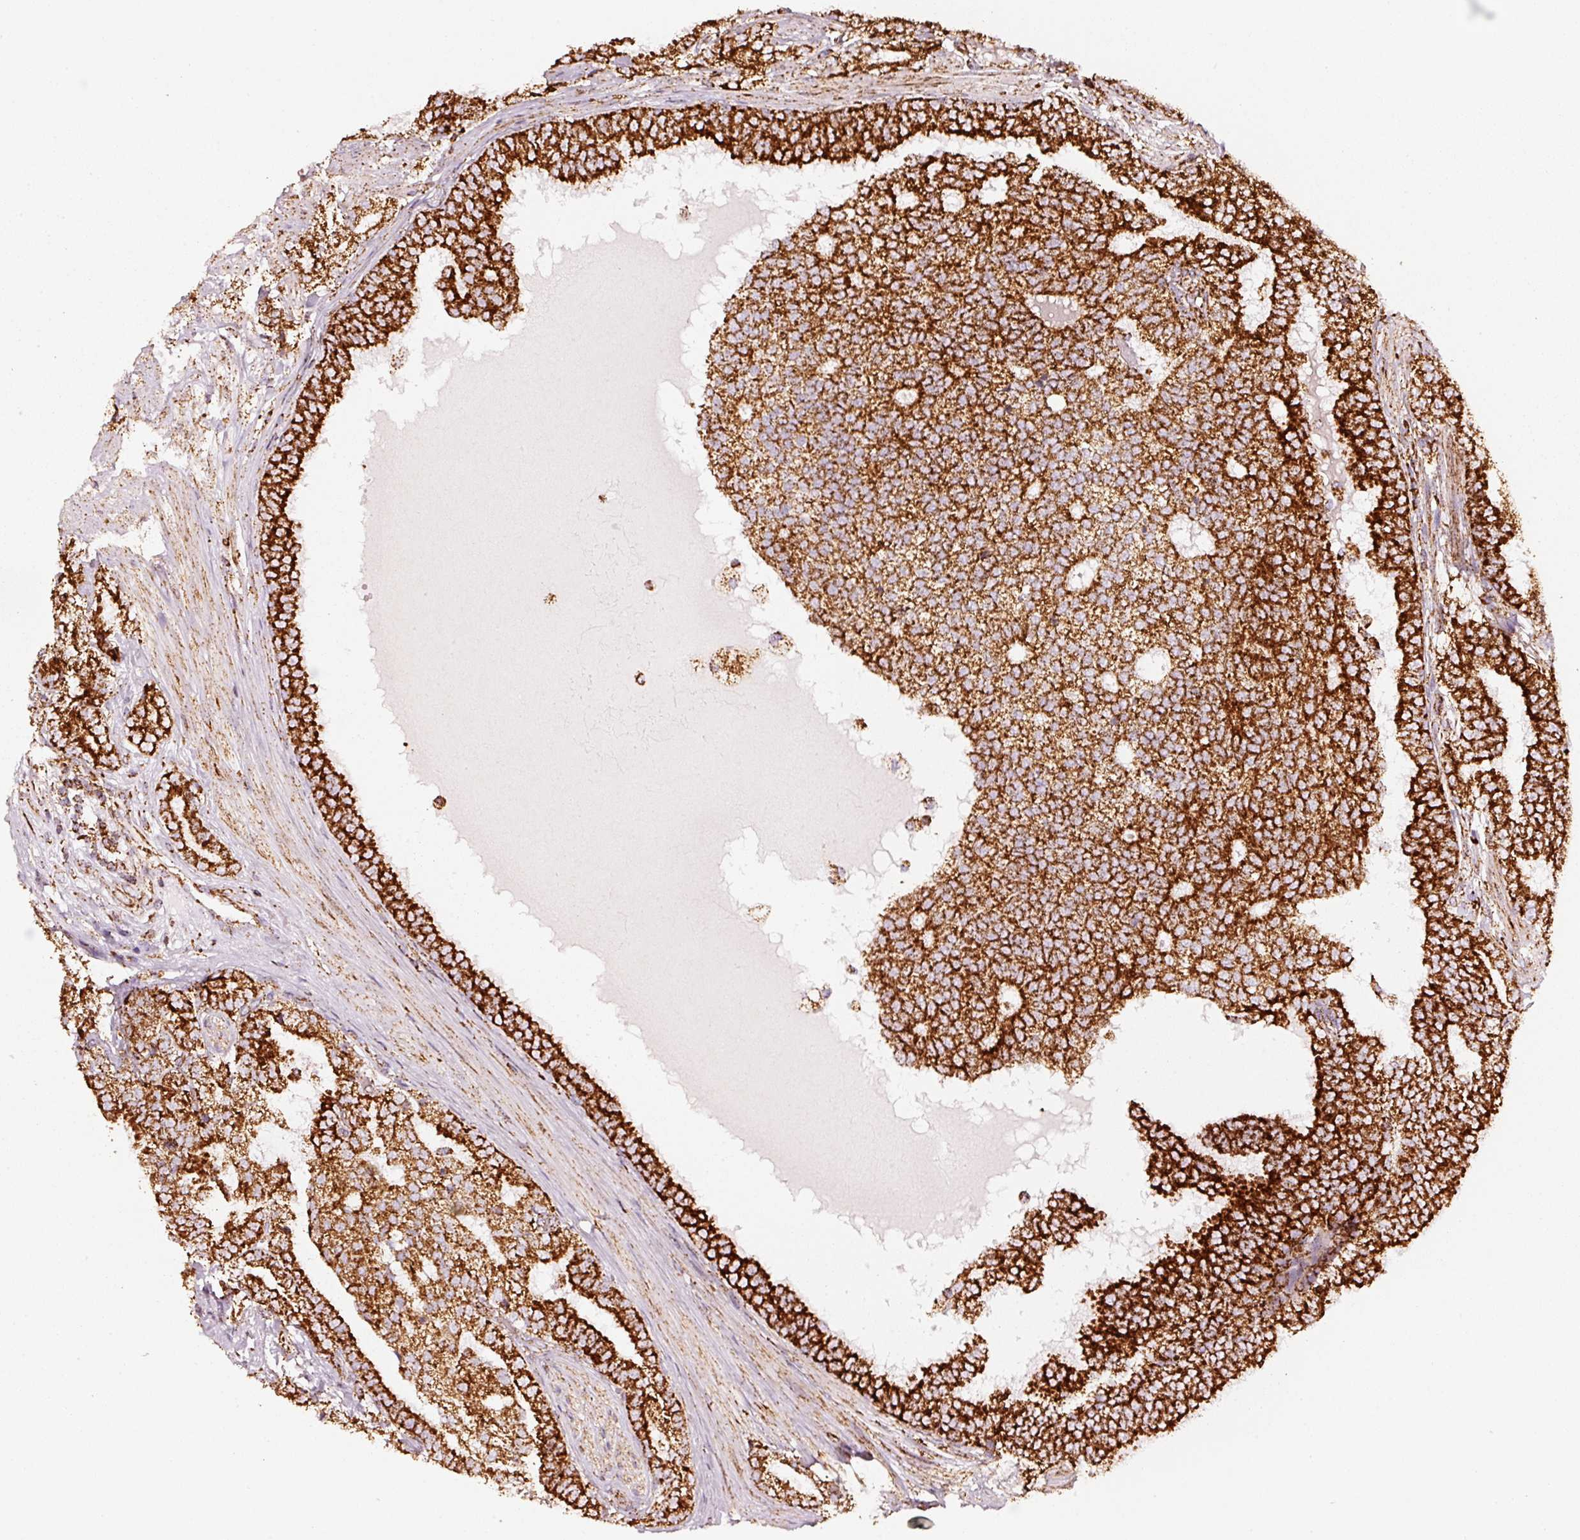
{"staining": {"intensity": "strong", "quantity": ">75%", "location": "cytoplasmic/membranous"}, "tissue": "prostate cancer", "cell_type": "Tumor cells", "image_type": "cancer", "snomed": [{"axis": "morphology", "description": "Adenocarcinoma, High grade"}, {"axis": "topography", "description": "Prostate"}], "caption": "Human adenocarcinoma (high-grade) (prostate) stained with a protein marker shows strong staining in tumor cells.", "gene": "UQCRC1", "patient": {"sex": "male", "age": 72}}